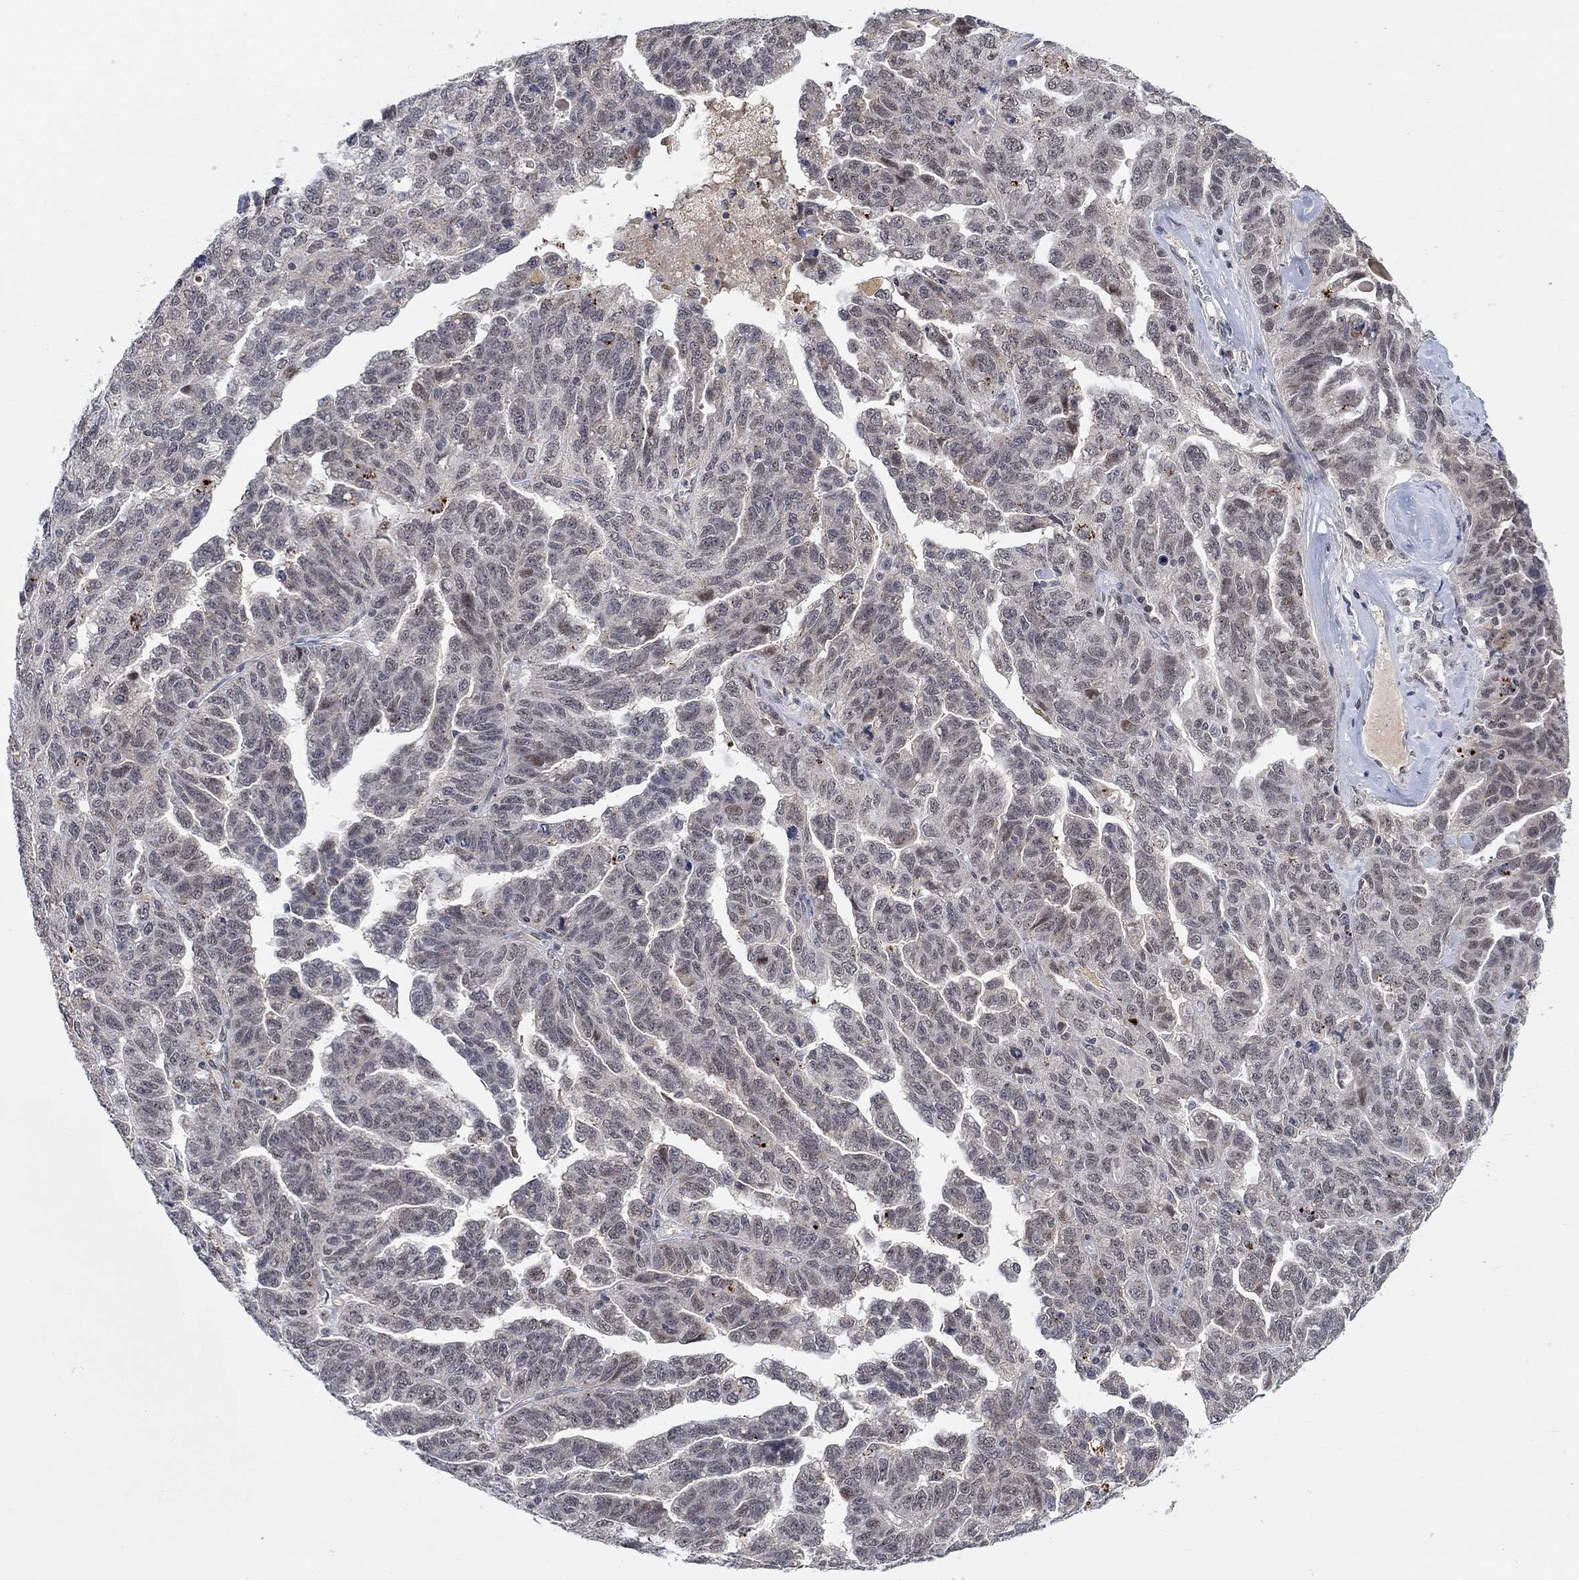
{"staining": {"intensity": "negative", "quantity": "none", "location": "none"}, "tissue": "ovarian cancer", "cell_type": "Tumor cells", "image_type": "cancer", "snomed": [{"axis": "morphology", "description": "Cystadenocarcinoma, serous, NOS"}, {"axis": "topography", "description": "Ovary"}], "caption": "A micrograph of human ovarian serous cystadenocarcinoma is negative for staining in tumor cells. (DAB (3,3'-diaminobenzidine) immunohistochemistry (IHC) with hematoxylin counter stain).", "gene": "THAP8", "patient": {"sex": "female", "age": 71}}